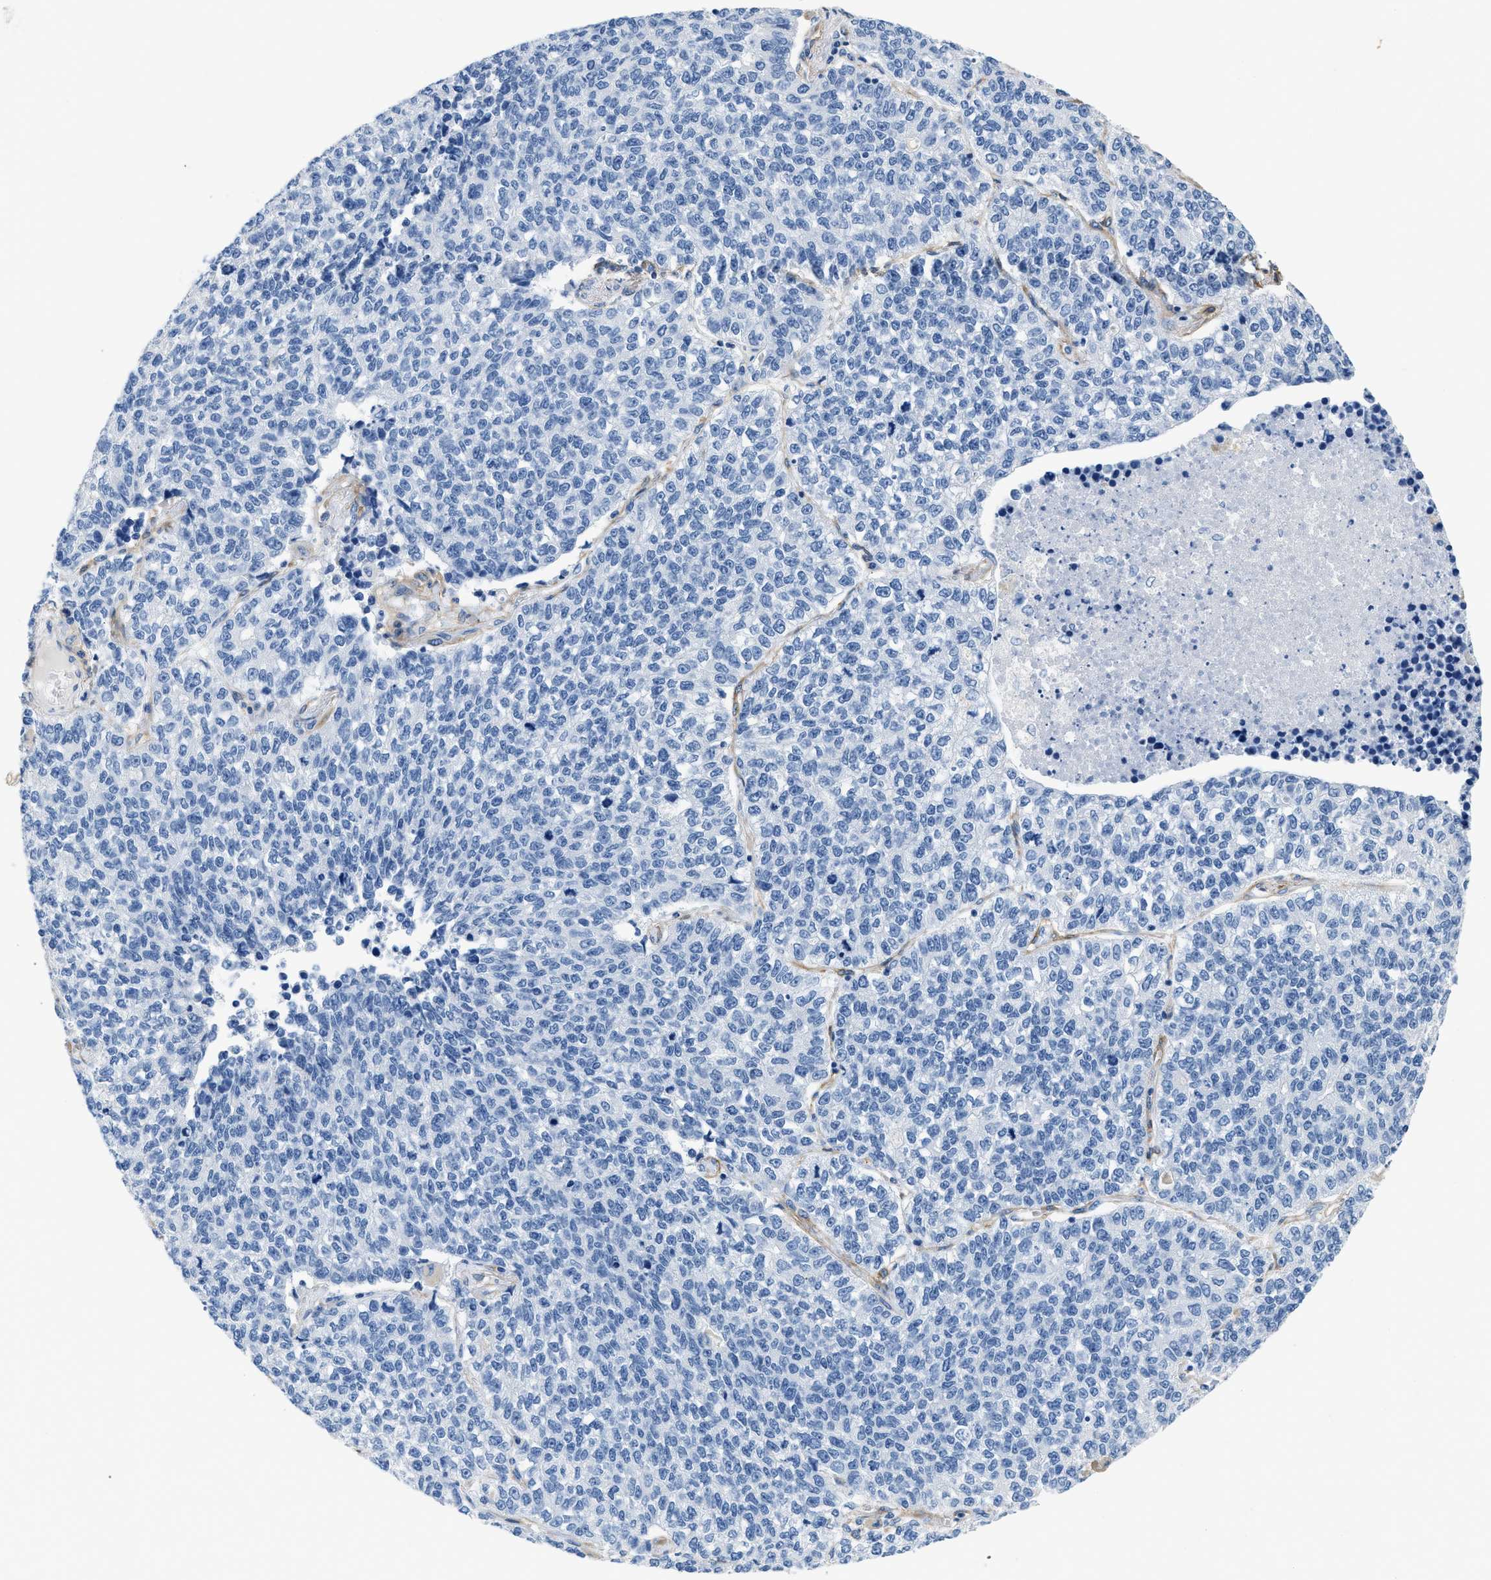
{"staining": {"intensity": "negative", "quantity": "none", "location": "none"}, "tissue": "lung cancer", "cell_type": "Tumor cells", "image_type": "cancer", "snomed": [{"axis": "morphology", "description": "Adenocarcinoma, NOS"}, {"axis": "topography", "description": "Lung"}], "caption": "The photomicrograph exhibits no significant positivity in tumor cells of lung cancer (adenocarcinoma).", "gene": "PDGFRB", "patient": {"sex": "male", "age": 49}}